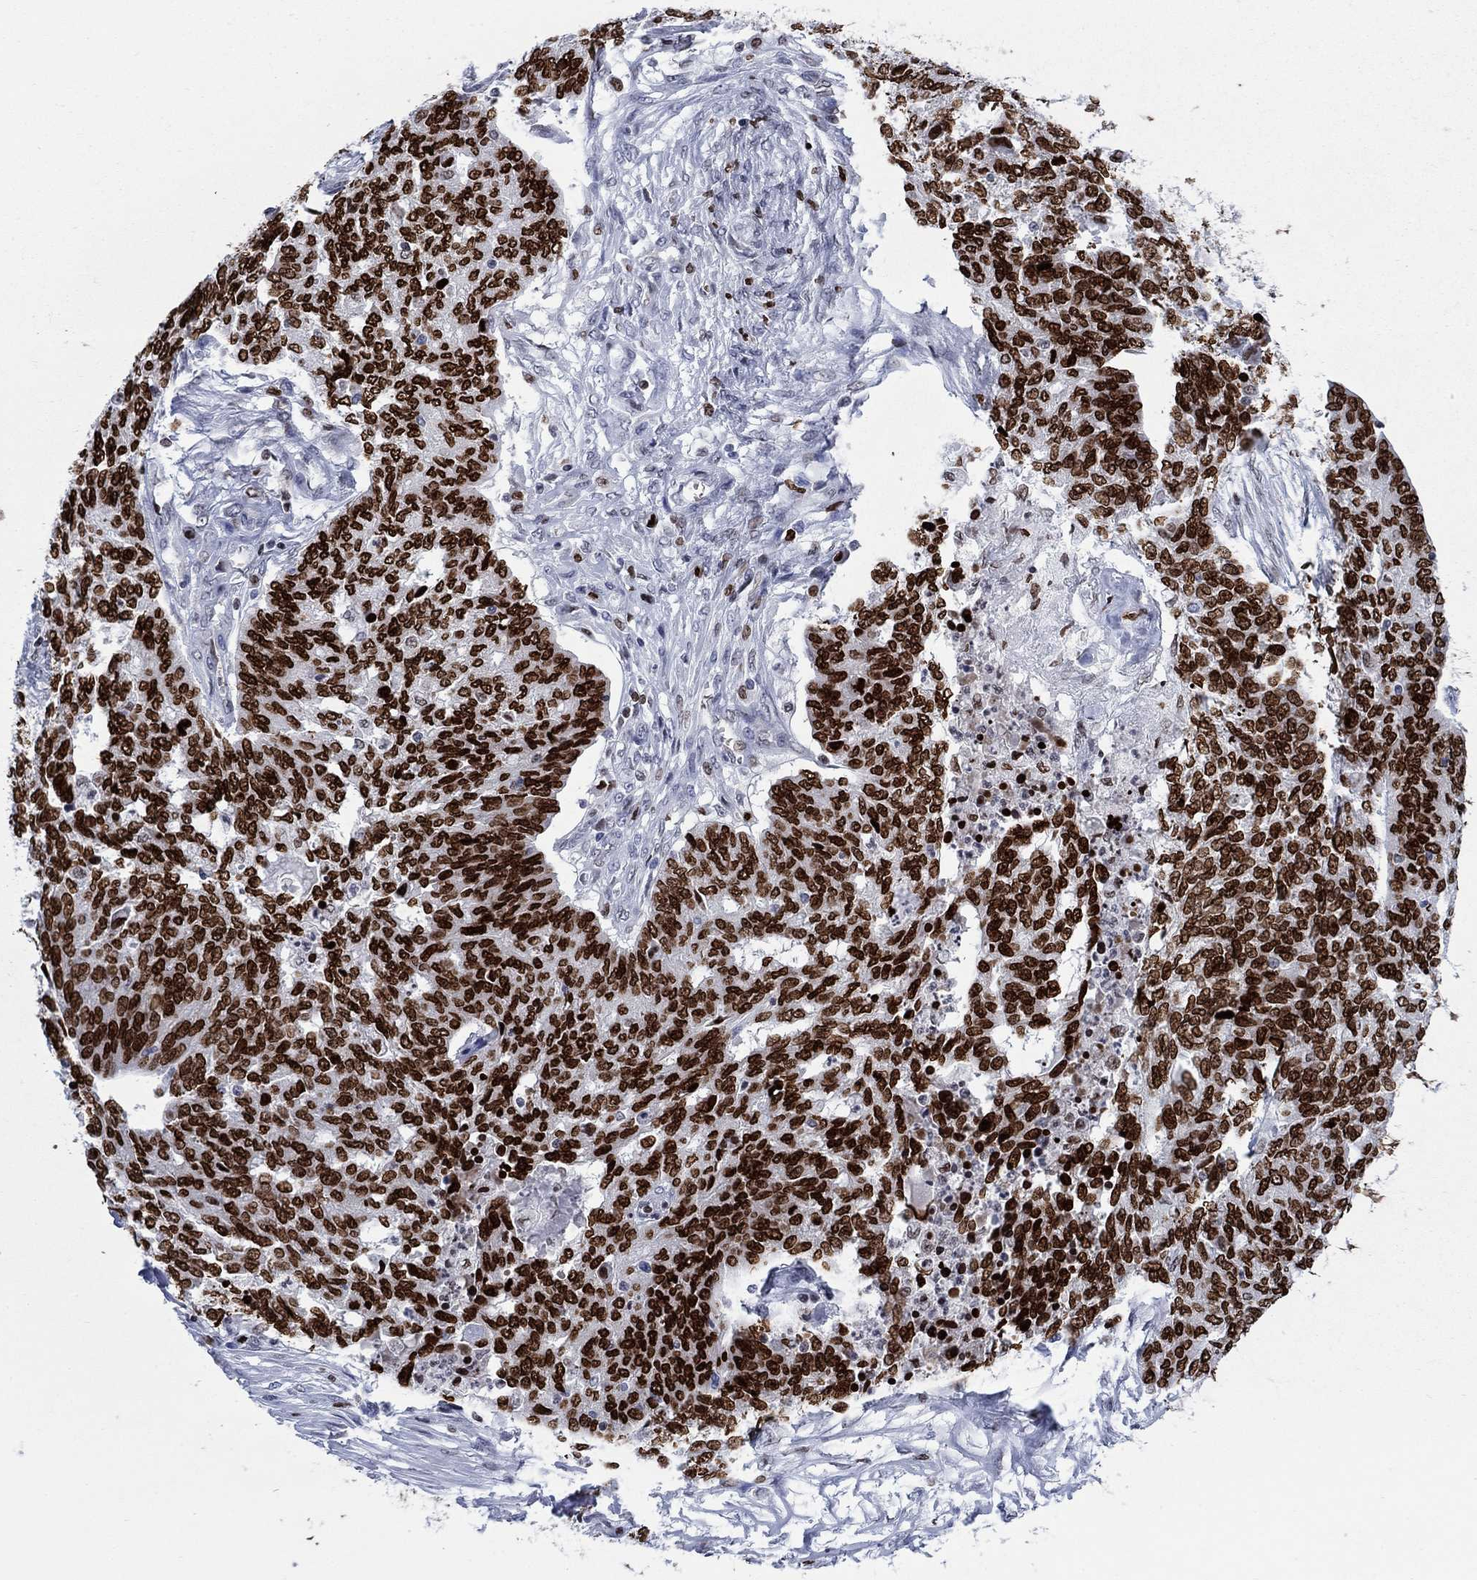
{"staining": {"intensity": "strong", "quantity": ">75%", "location": "nuclear"}, "tissue": "ovarian cancer", "cell_type": "Tumor cells", "image_type": "cancer", "snomed": [{"axis": "morphology", "description": "Cystadenocarcinoma, serous, NOS"}, {"axis": "topography", "description": "Ovary"}], "caption": "This image demonstrates serous cystadenocarcinoma (ovarian) stained with immunohistochemistry to label a protein in brown. The nuclear of tumor cells show strong positivity for the protein. Nuclei are counter-stained blue.", "gene": "HMGA1", "patient": {"sex": "female", "age": 67}}